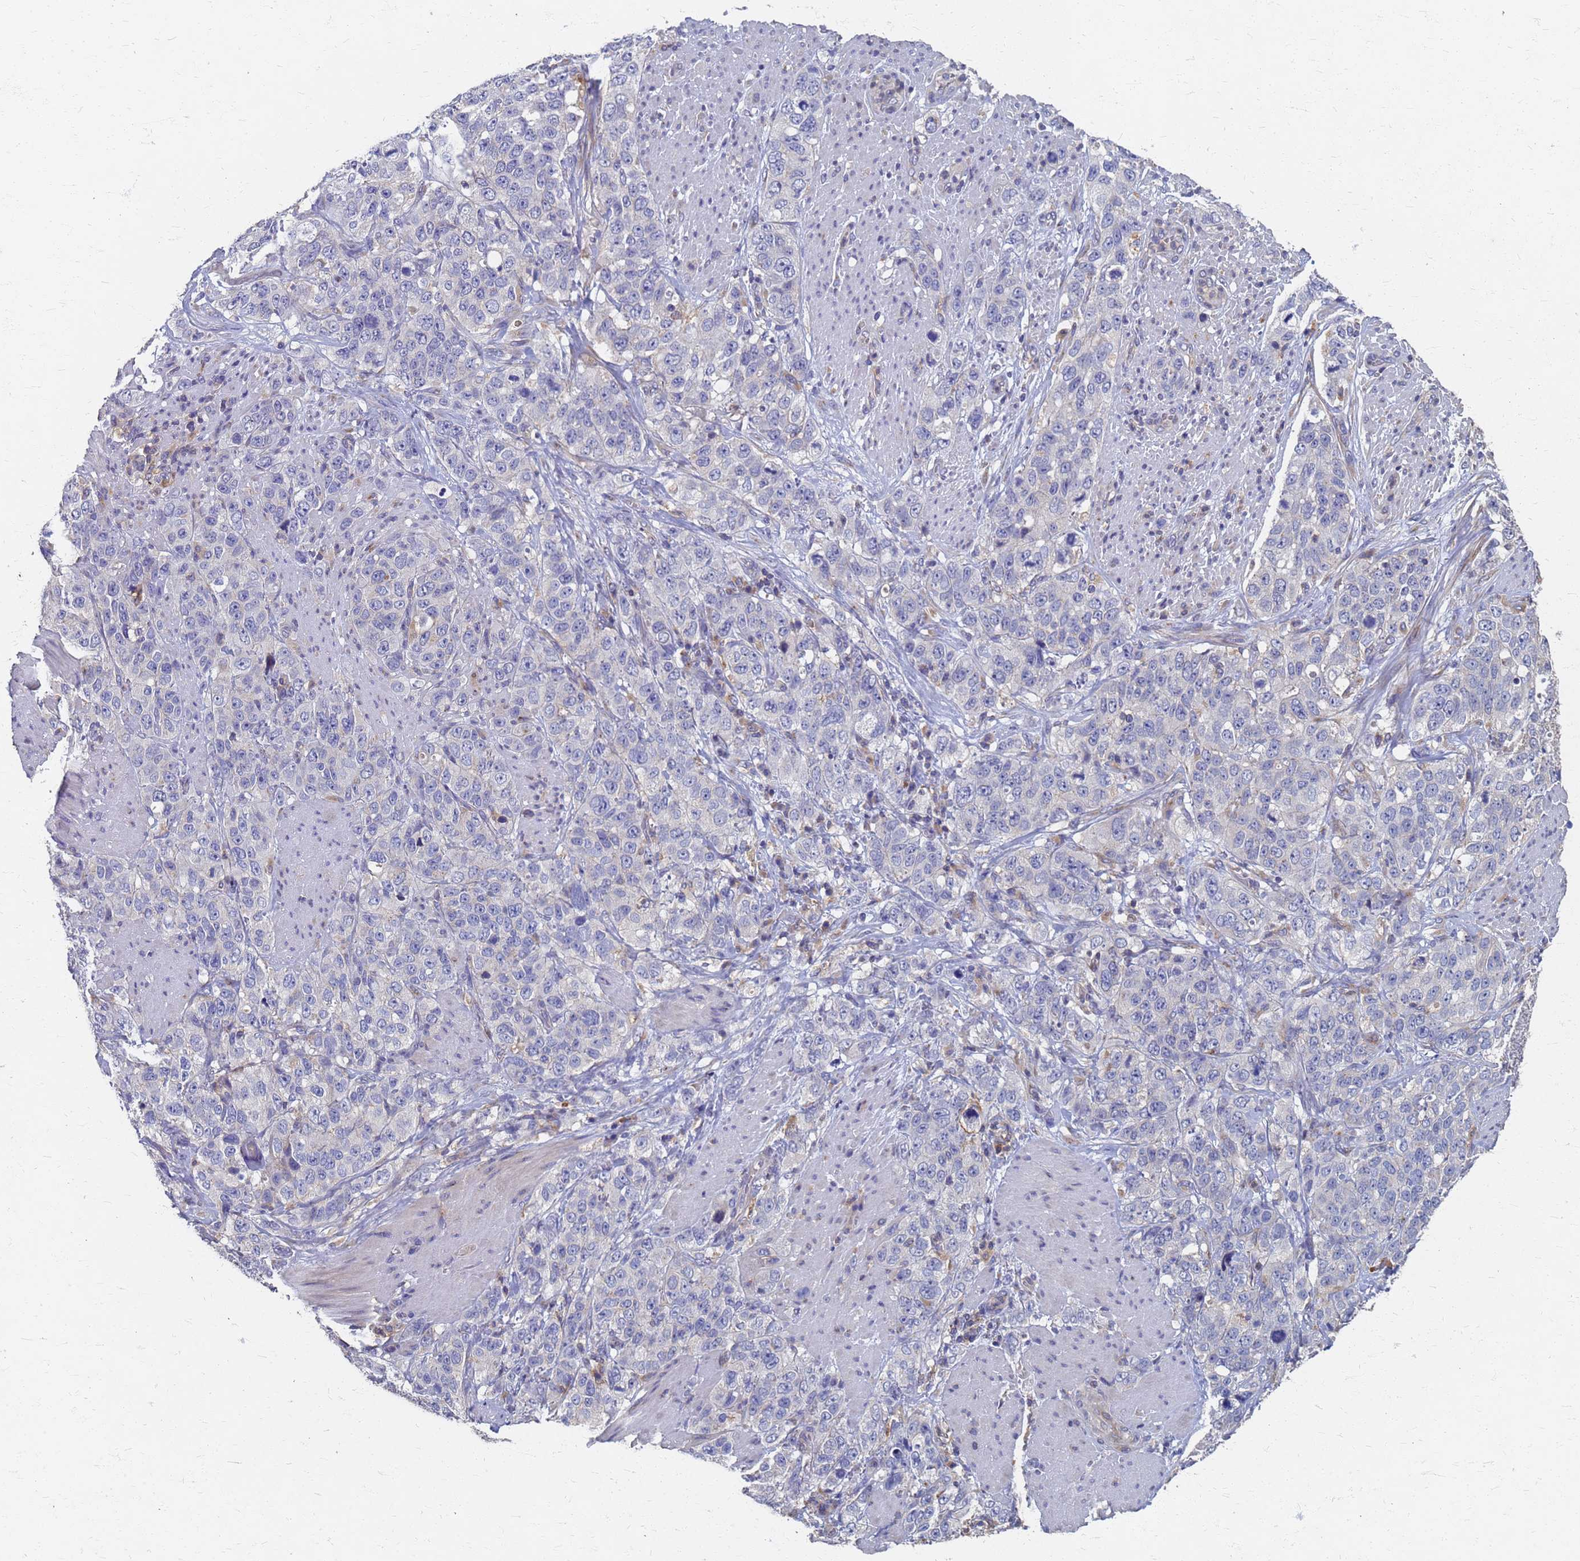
{"staining": {"intensity": "negative", "quantity": "none", "location": "none"}, "tissue": "stomach cancer", "cell_type": "Tumor cells", "image_type": "cancer", "snomed": [{"axis": "morphology", "description": "Adenocarcinoma, NOS"}, {"axis": "topography", "description": "Stomach"}], "caption": "DAB immunohistochemical staining of human stomach cancer (adenocarcinoma) displays no significant staining in tumor cells.", "gene": "KRCC1", "patient": {"sex": "male", "age": 48}}